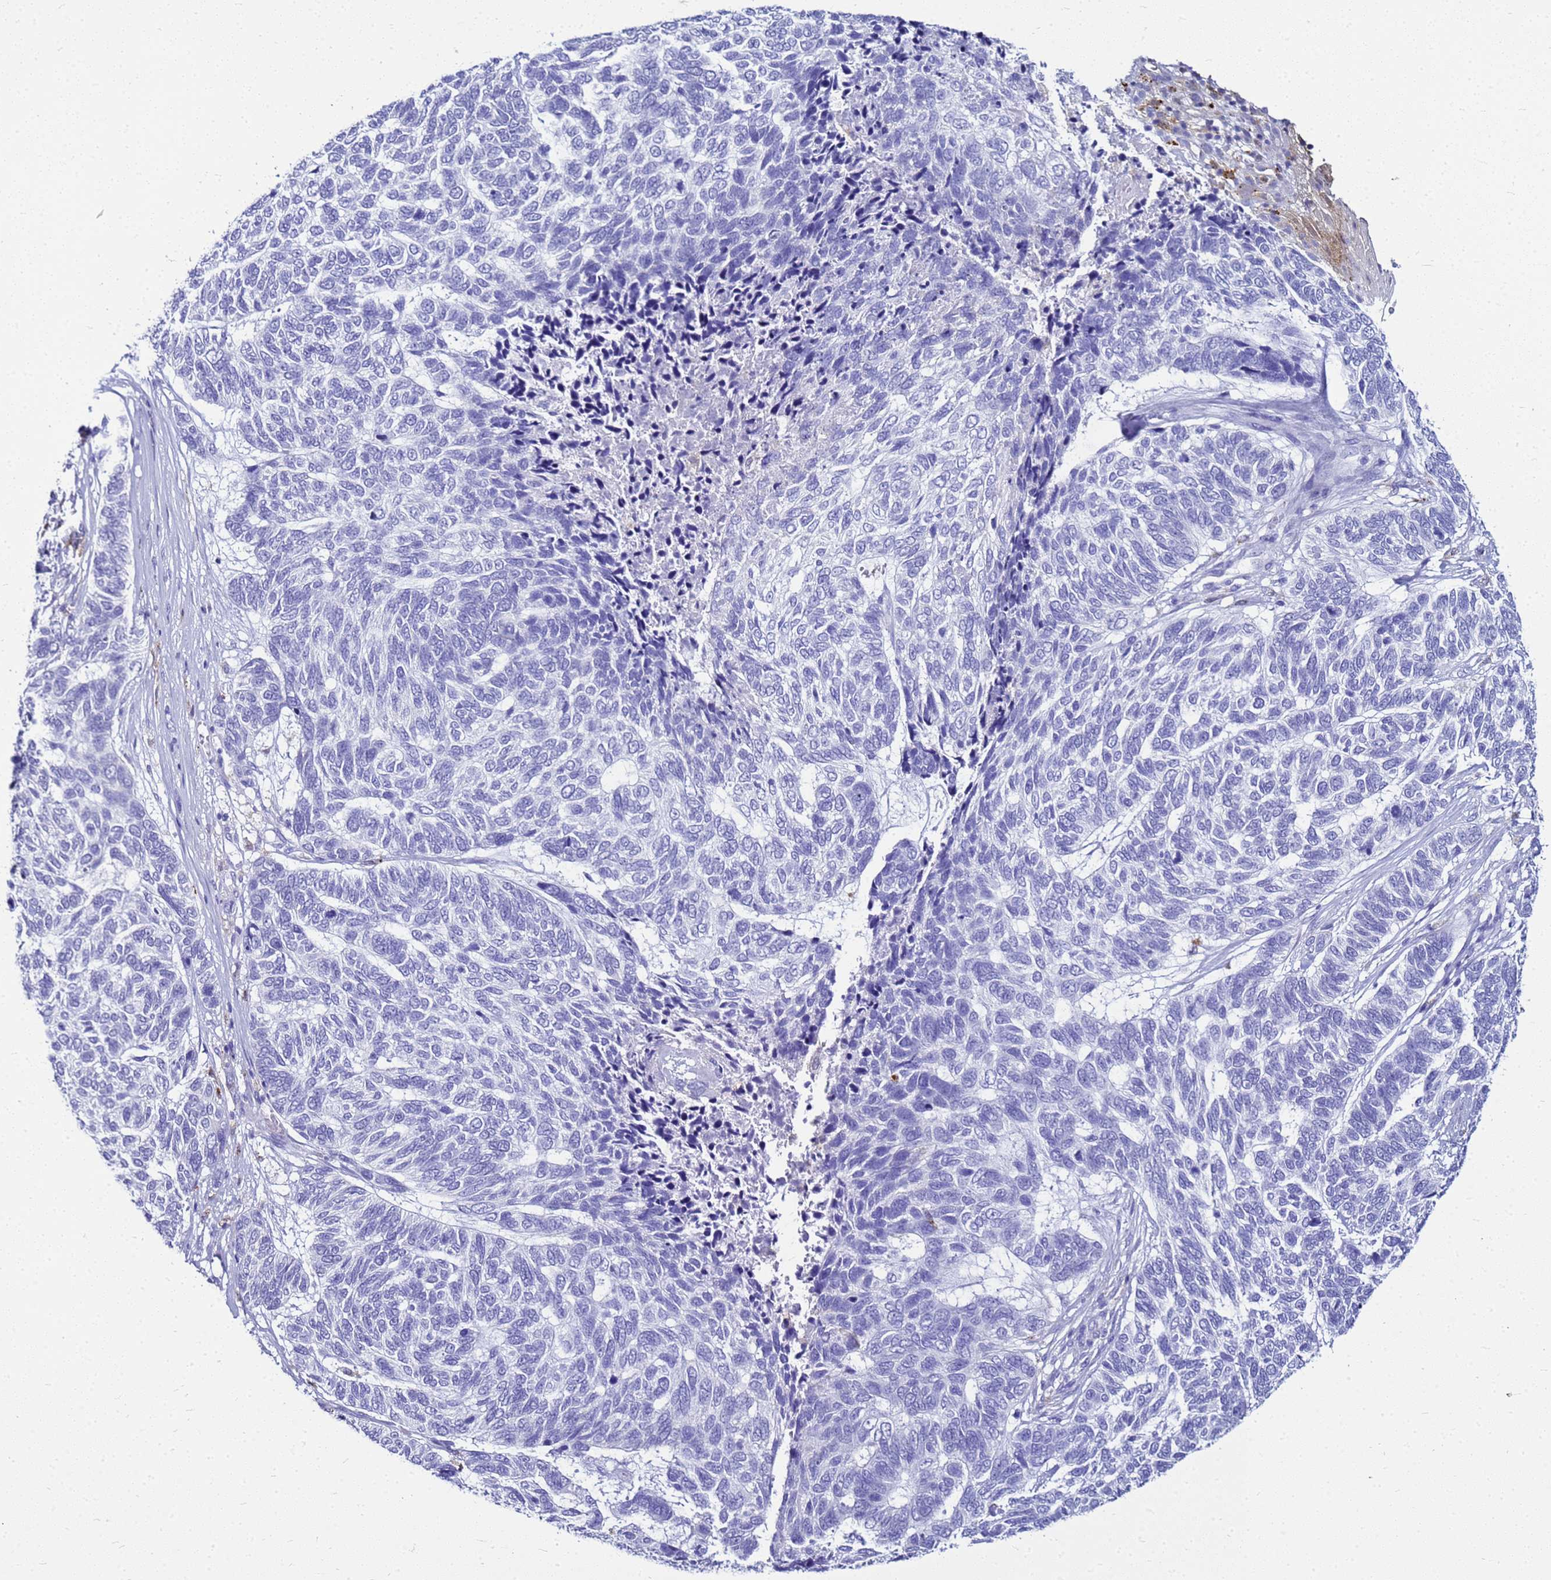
{"staining": {"intensity": "negative", "quantity": "none", "location": "none"}, "tissue": "skin cancer", "cell_type": "Tumor cells", "image_type": "cancer", "snomed": [{"axis": "morphology", "description": "Basal cell carcinoma"}, {"axis": "topography", "description": "Skin"}], "caption": "Protein analysis of skin basal cell carcinoma exhibits no significant positivity in tumor cells.", "gene": "CSTA", "patient": {"sex": "female", "age": 65}}